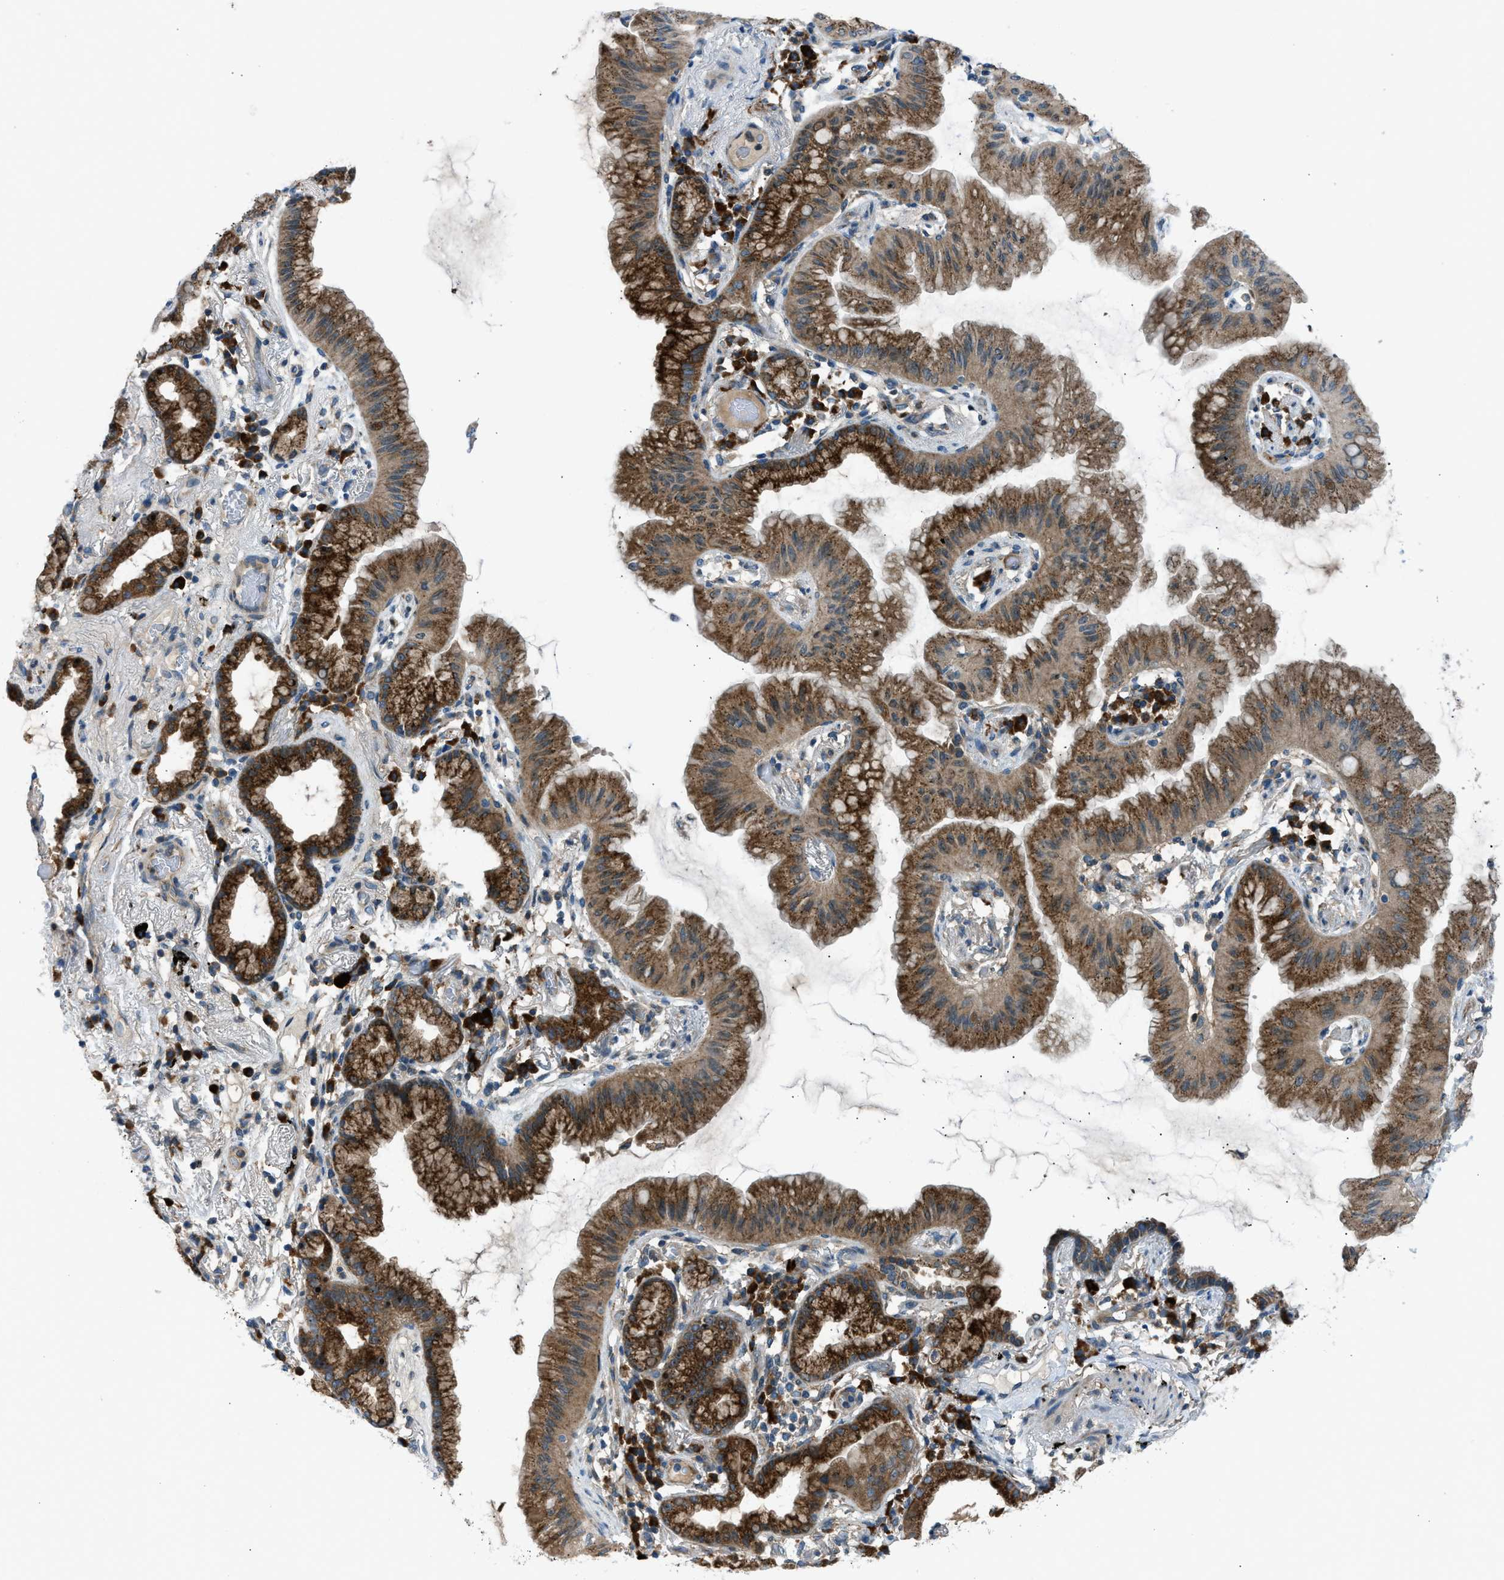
{"staining": {"intensity": "strong", "quantity": ">75%", "location": "cytoplasmic/membranous"}, "tissue": "lung cancer", "cell_type": "Tumor cells", "image_type": "cancer", "snomed": [{"axis": "morphology", "description": "Normal tissue, NOS"}, {"axis": "morphology", "description": "Adenocarcinoma, NOS"}, {"axis": "topography", "description": "Bronchus"}, {"axis": "topography", "description": "Lung"}], "caption": "Immunohistochemical staining of lung cancer (adenocarcinoma) shows high levels of strong cytoplasmic/membranous protein staining in approximately >75% of tumor cells. The protein is shown in brown color, while the nuclei are stained blue.", "gene": "EDARADD", "patient": {"sex": "female", "age": 70}}